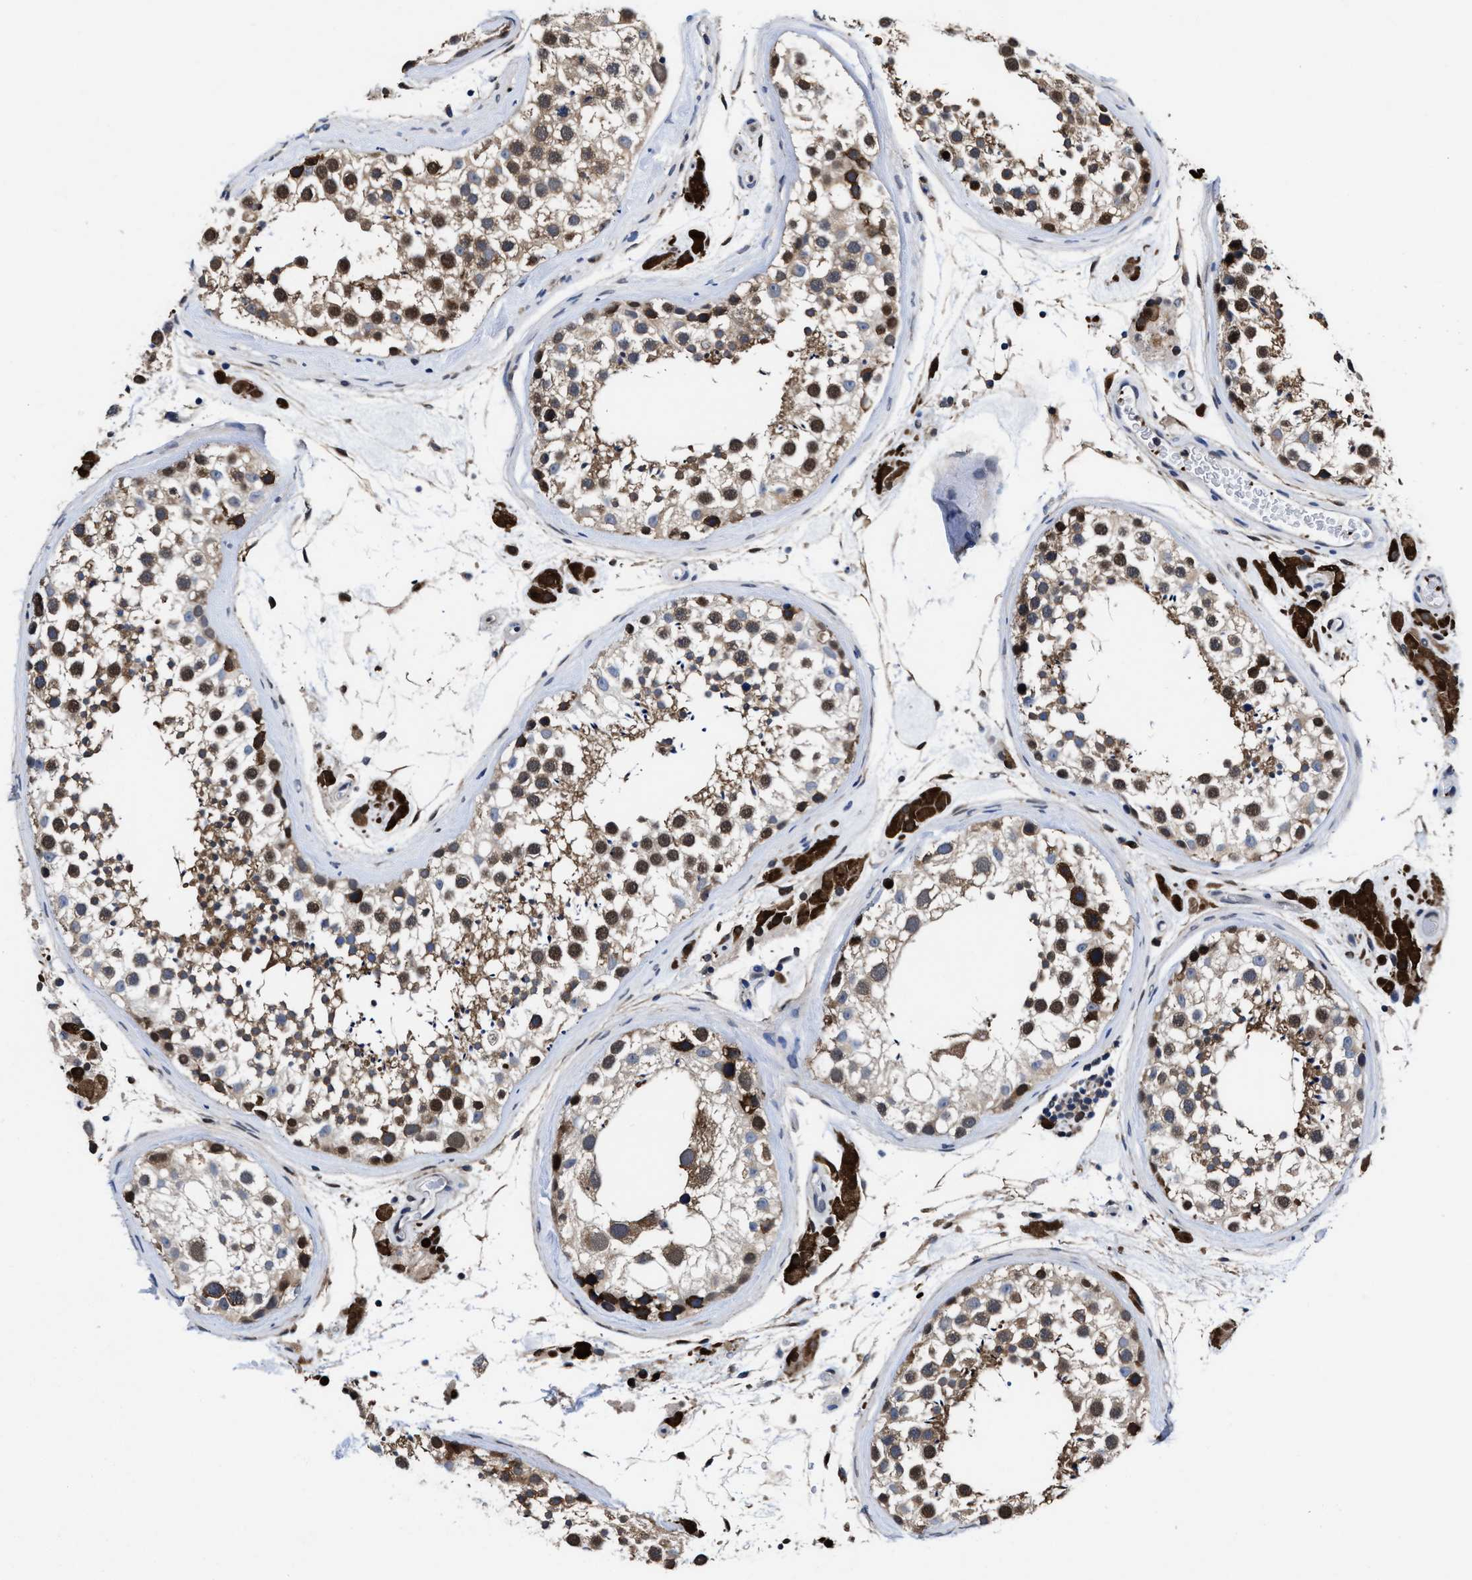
{"staining": {"intensity": "strong", "quantity": "25%-75%", "location": "cytoplasmic/membranous,nuclear"}, "tissue": "testis", "cell_type": "Cells in seminiferous ducts", "image_type": "normal", "snomed": [{"axis": "morphology", "description": "Normal tissue, NOS"}, {"axis": "topography", "description": "Testis"}], "caption": "Testis stained with DAB IHC reveals high levels of strong cytoplasmic/membranous,nuclear expression in about 25%-75% of cells in seminiferous ducts.", "gene": "ACLY", "patient": {"sex": "male", "age": 46}}